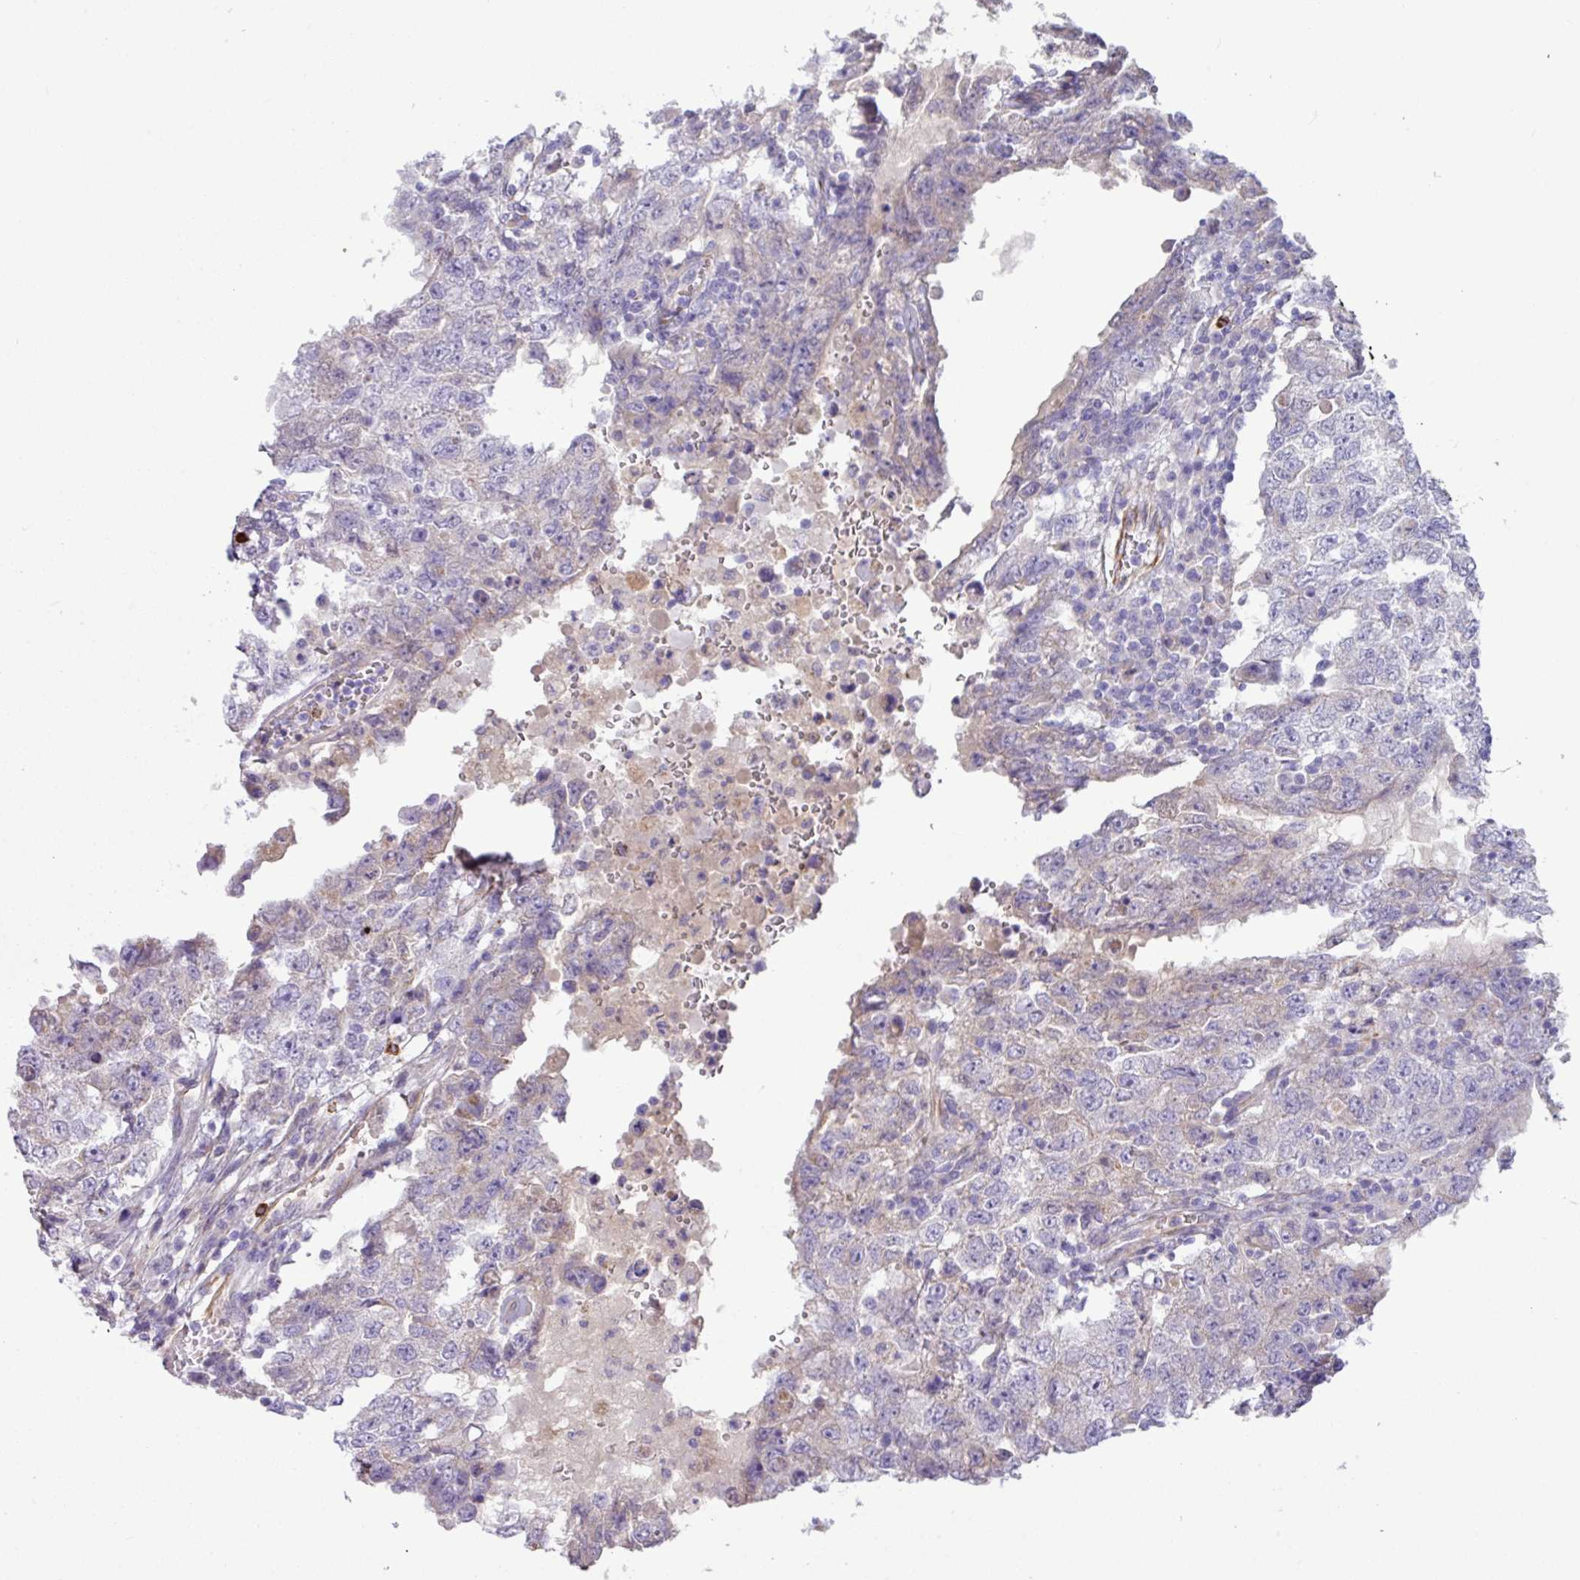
{"staining": {"intensity": "negative", "quantity": "none", "location": "none"}, "tissue": "testis cancer", "cell_type": "Tumor cells", "image_type": "cancer", "snomed": [{"axis": "morphology", "description": "Carcinoma, Embryonal, NOS"}, {"axis": "topography", "description": "Testis"}], "caption": "Human testis cancer stained for a protein using IHC exhibits no positivity in tumor cells.", "gene": "MRM2", "patient": {"sex": "male", "age": 26}}